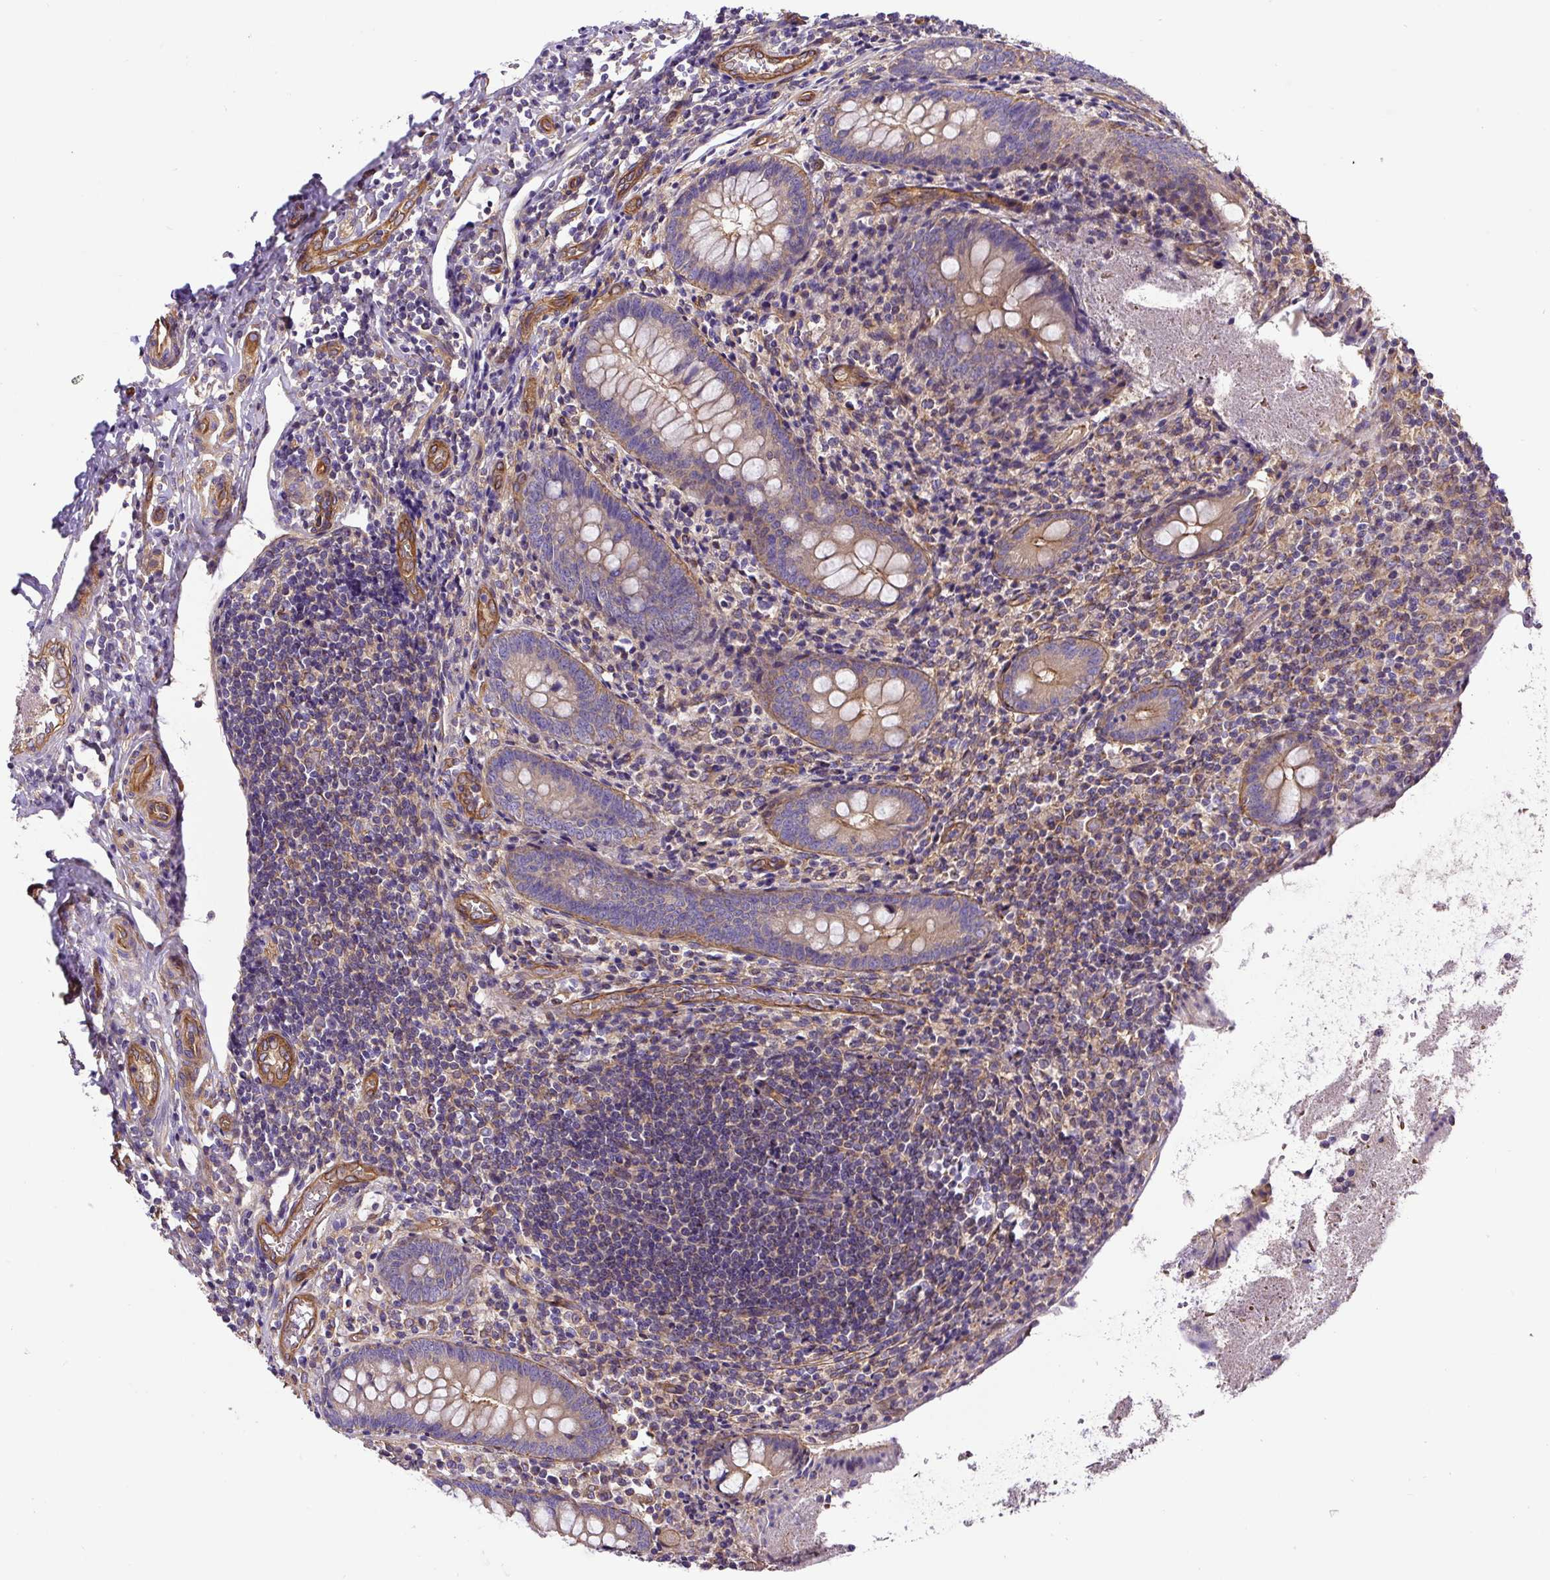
{"staining": {"intensity": "strong", "quantity": "25%-75%", "location": "cytoplasmic/membranous"}, "tissue": "appendix", "cell_type": "Glandular cells", "image_type": "normal", "snomed": [{"axis": "morphology", "description": "Normal tissue, NOS"}, {"axis": "topography", "description": "Appendix"}], "caption": "A brown stain labels strong cytoplasmic/membranous positivity of a protein in glandular cells of normal human appendix. (DAB (3,3'-diaminobenzidine) = brown stain, brightfield microscopy at high magnification).", "gene": "DCTN1", "patient": {"sex": "female", "age": 17}}